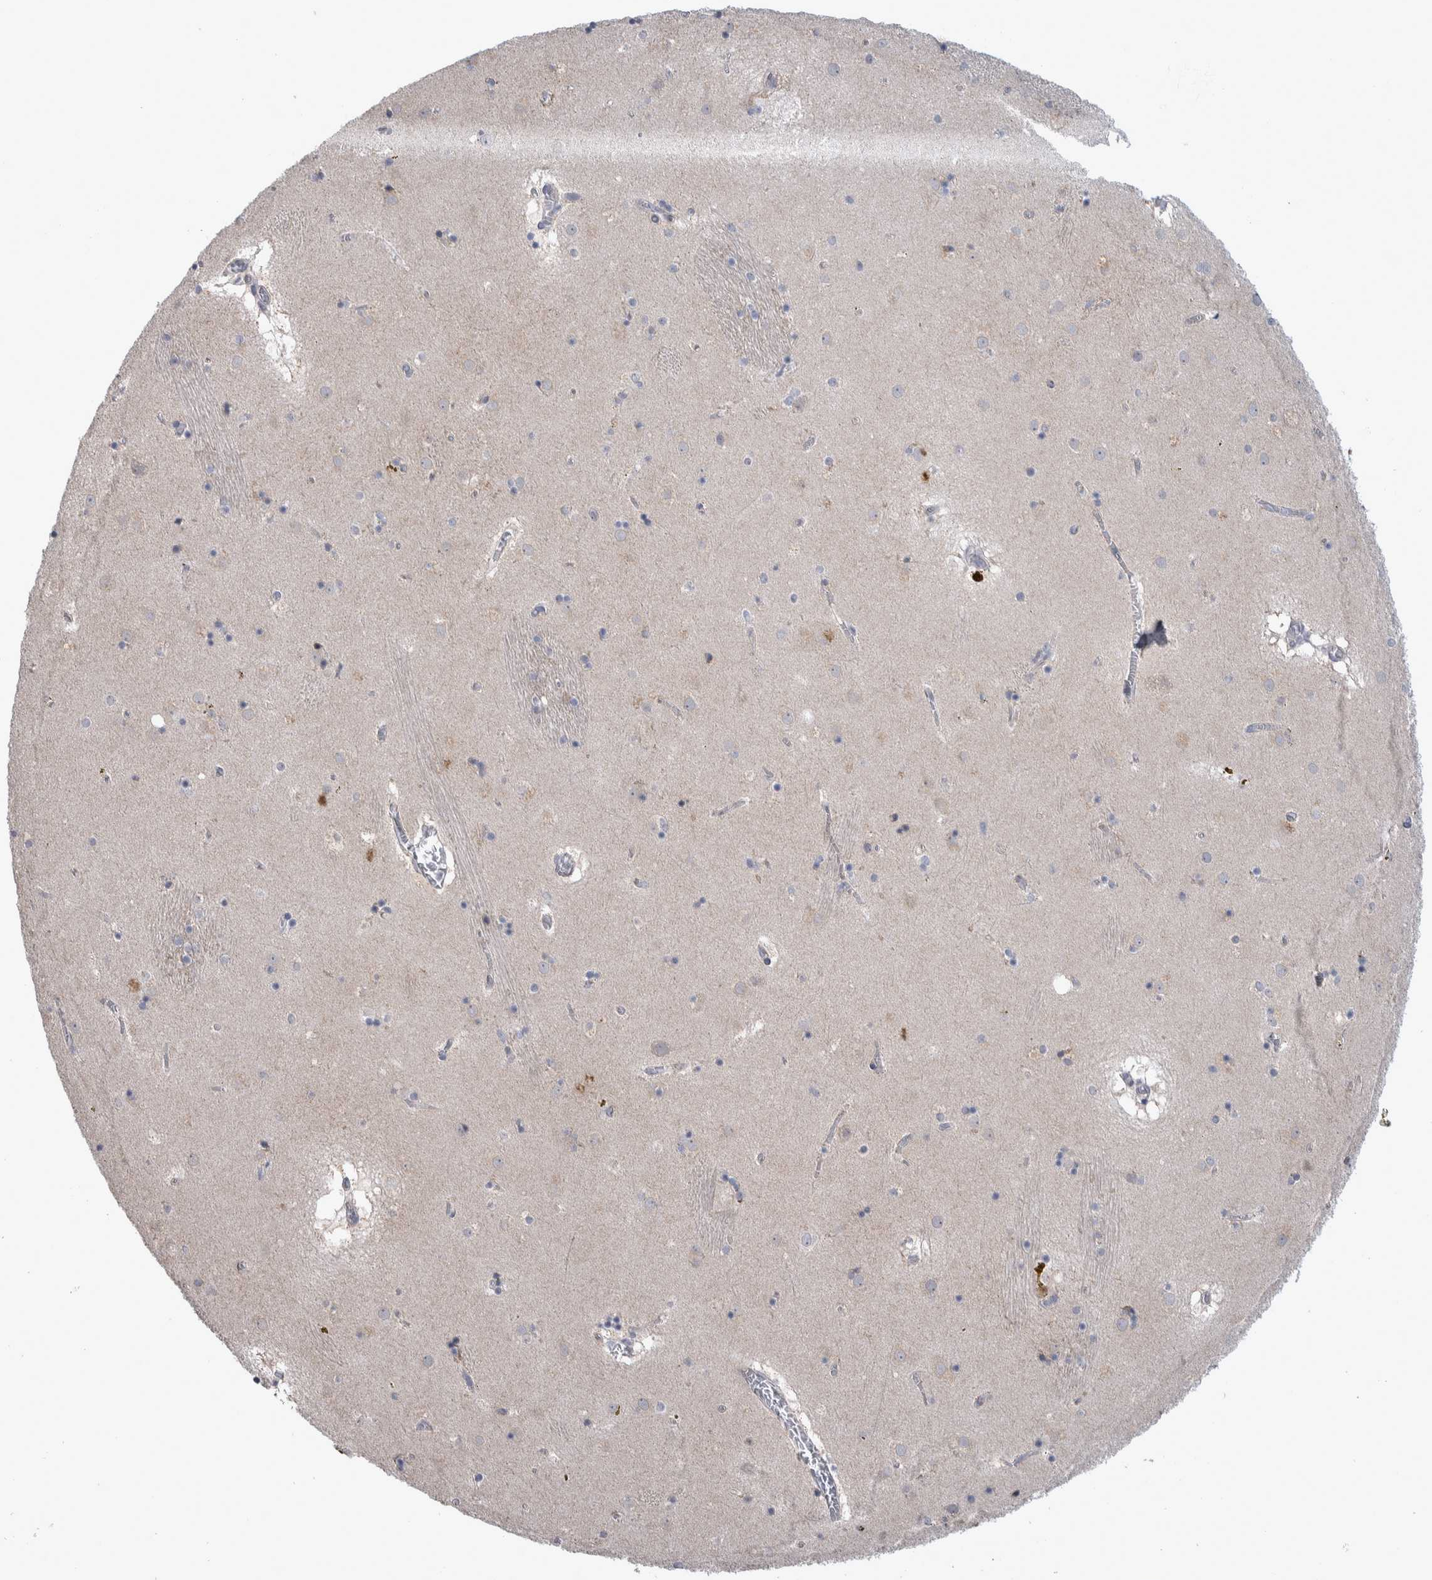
{"staining": {"intensity": "negative", "quantity": "none", "location": "none"}, "tissue": "caudate", "cell_type": "Glial cells", "image_type": "normal", "snomed": [{"axis": "morphology", "description": "Normal tissue, NOS"}, {"axis": "topography", "description": "Lateral ventricle wall"}], "caption": "High power microscopy image of an IHC photomicrograph of benign caudate, revealing no significant expression in glial cells. Brightfield microscopy of IHC stained with DAB (3,3'-diaminobenzidine) (brown) and hematoxylin (blue), captured at high magnification.", "gene": "IBTK", "patient": {"sex": "male", "age": 70}}